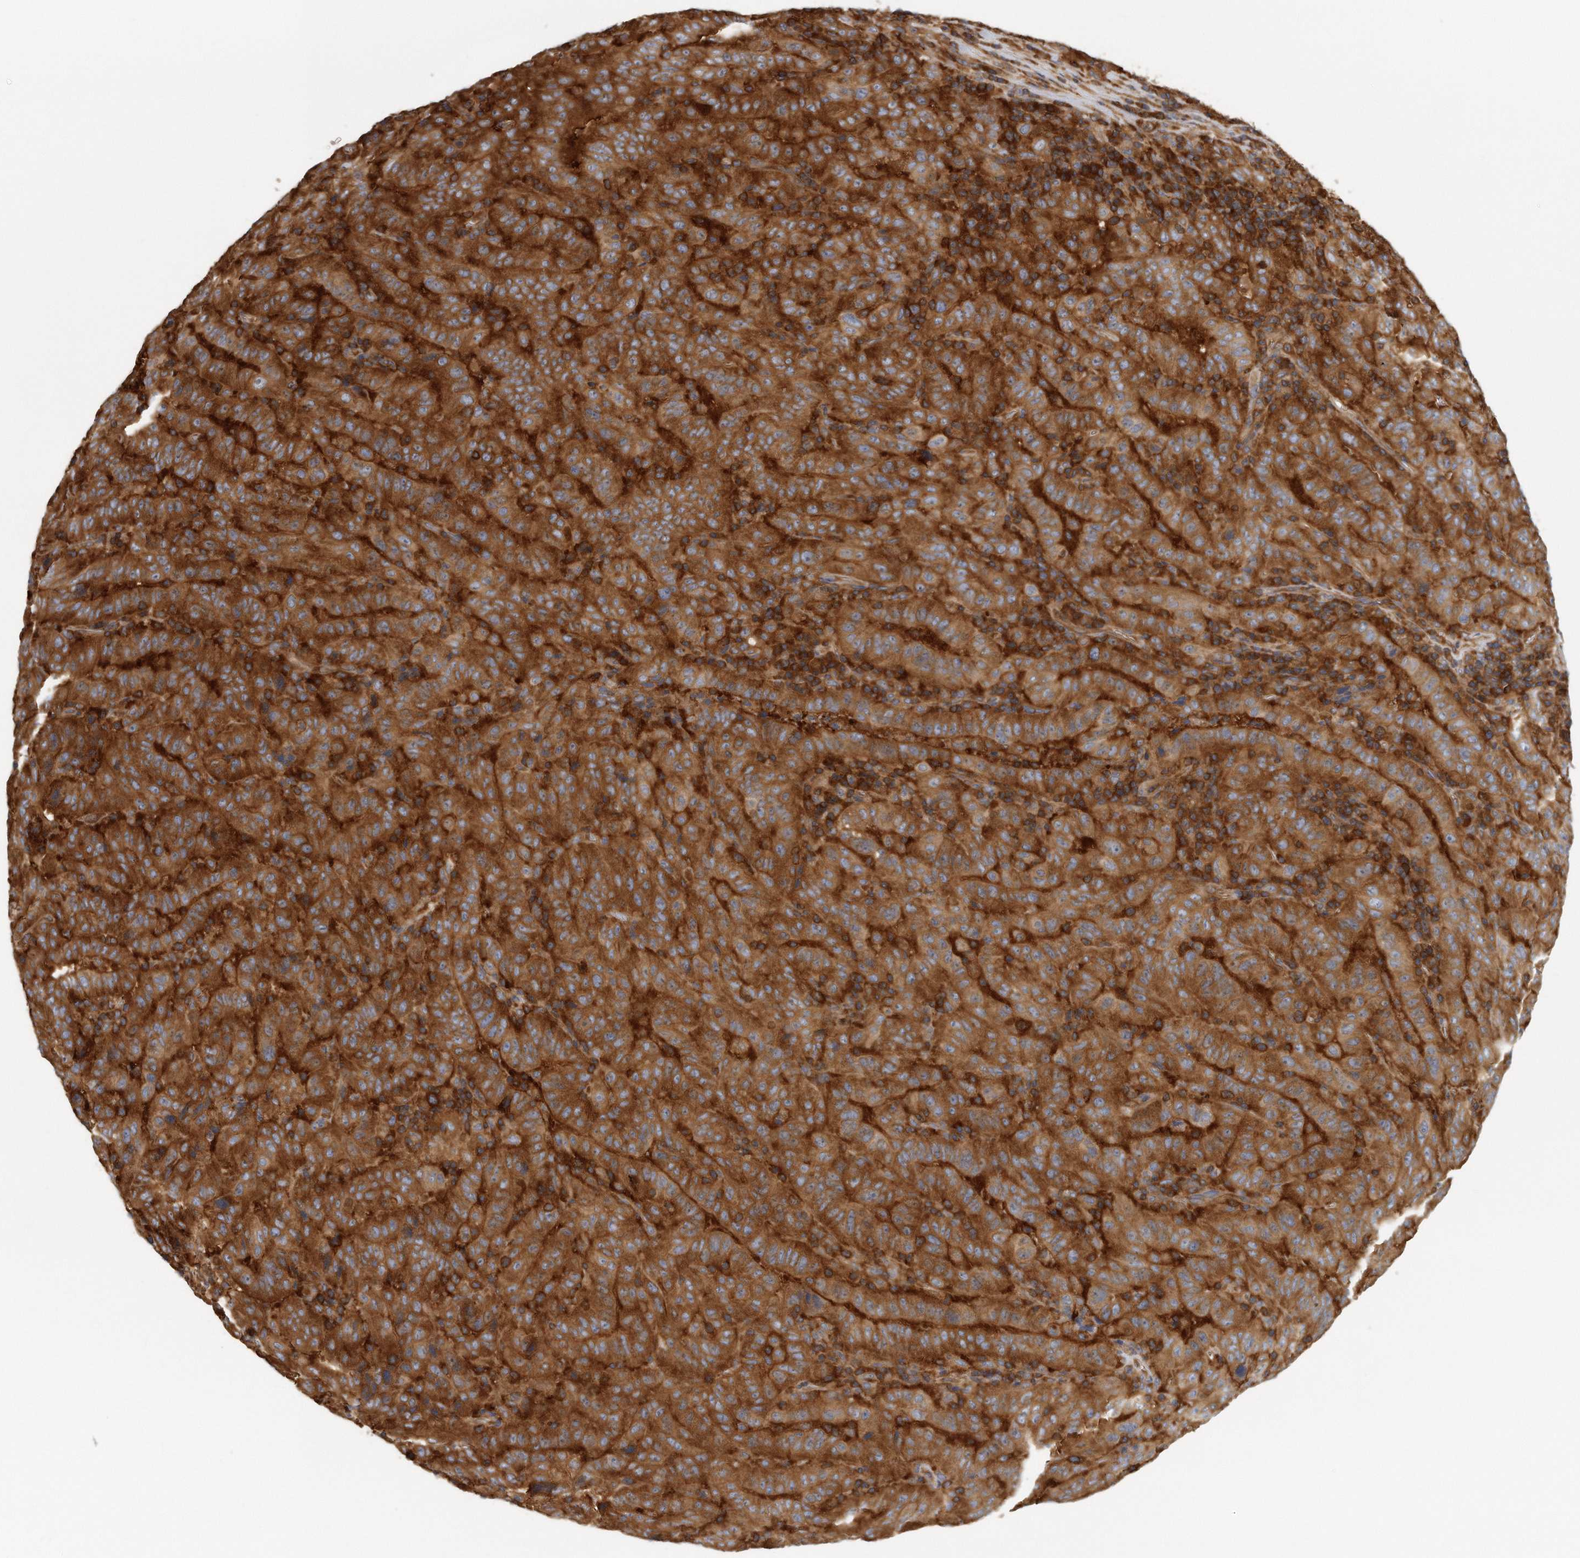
{"staining": {"intensity": "strong", "quantity": ">75%", "location": "cytoplasmic/membranous"}, "tissue": "pancreatic cancer", "cell_type": "Tumor cells", "image_type": "cancer", "snomed": [{"axis": "morphology", "description": "Adenocarcinoma, NOS"}, {"axis": "topography", "description": "Pancreas"}], "caption": "About >75% of tumor cells in human pancreatic adenocarcinoma exhibit strong cytoplasmic/membranous protein positivity as visualized by brown immunohistochemical staining.", "gene": "EIF3I", "patient": {"sex": "male", "age": 63}}